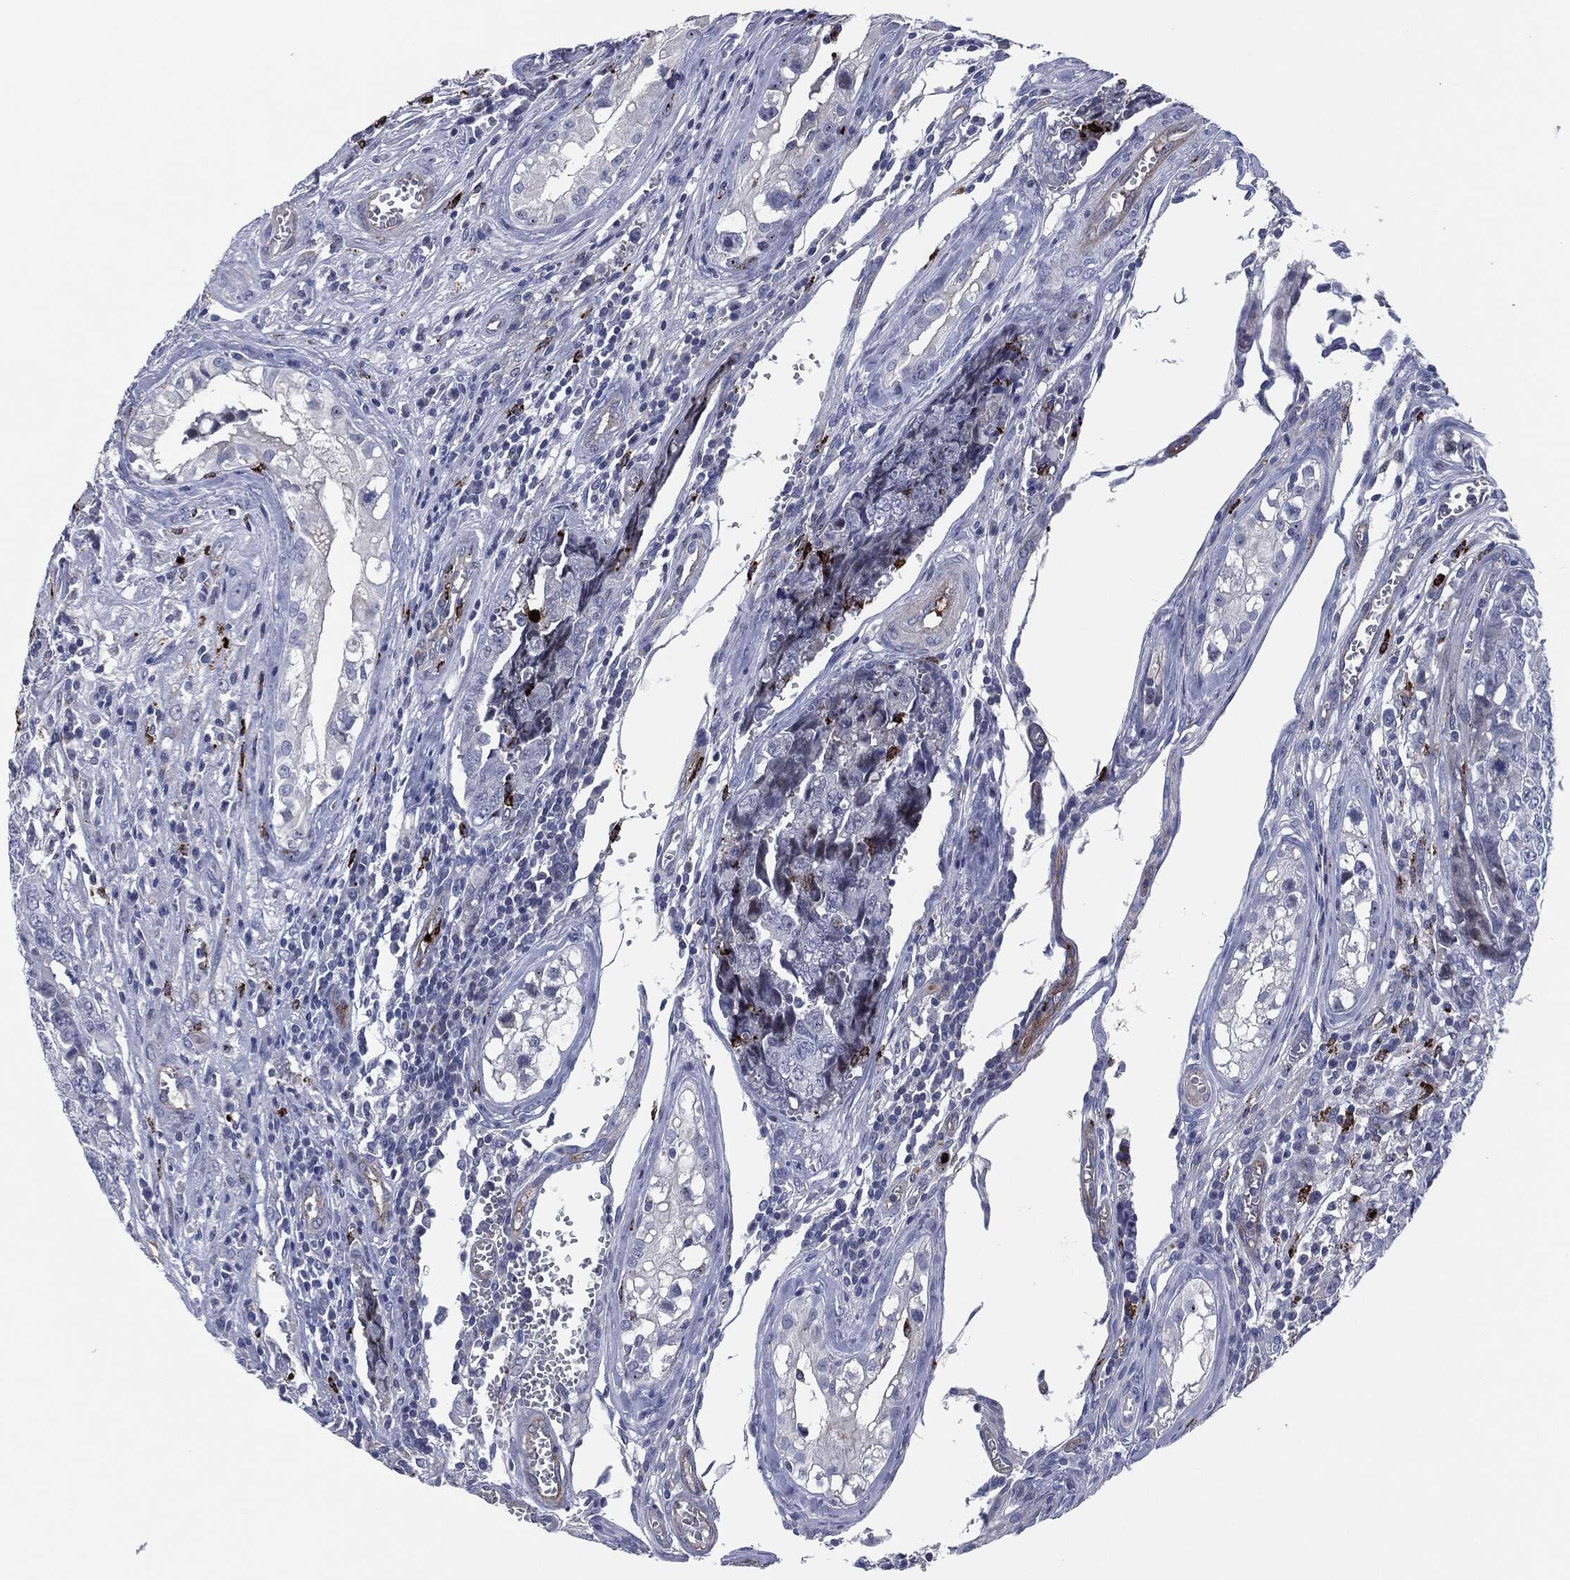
{"staining": {"intensity": "negative", "quantity": "none", "location": "none"}, "tissue": "testis cancer", "cell_type": "Tumor cells", "image_type": "cancer", "snomed": [{"axis": "morphology", "description": "Carcinoma, Embryonal, NOS"}, {"axis": "topography", "description": "Testis"}], "caption": "This is an immunohistochemistry (IHC) histopathology image of human embryonal carcinoma (testis). There is no expression in tumor cells.", "gene": "MPO", "patient": {"sex": "male", "age": 23}}